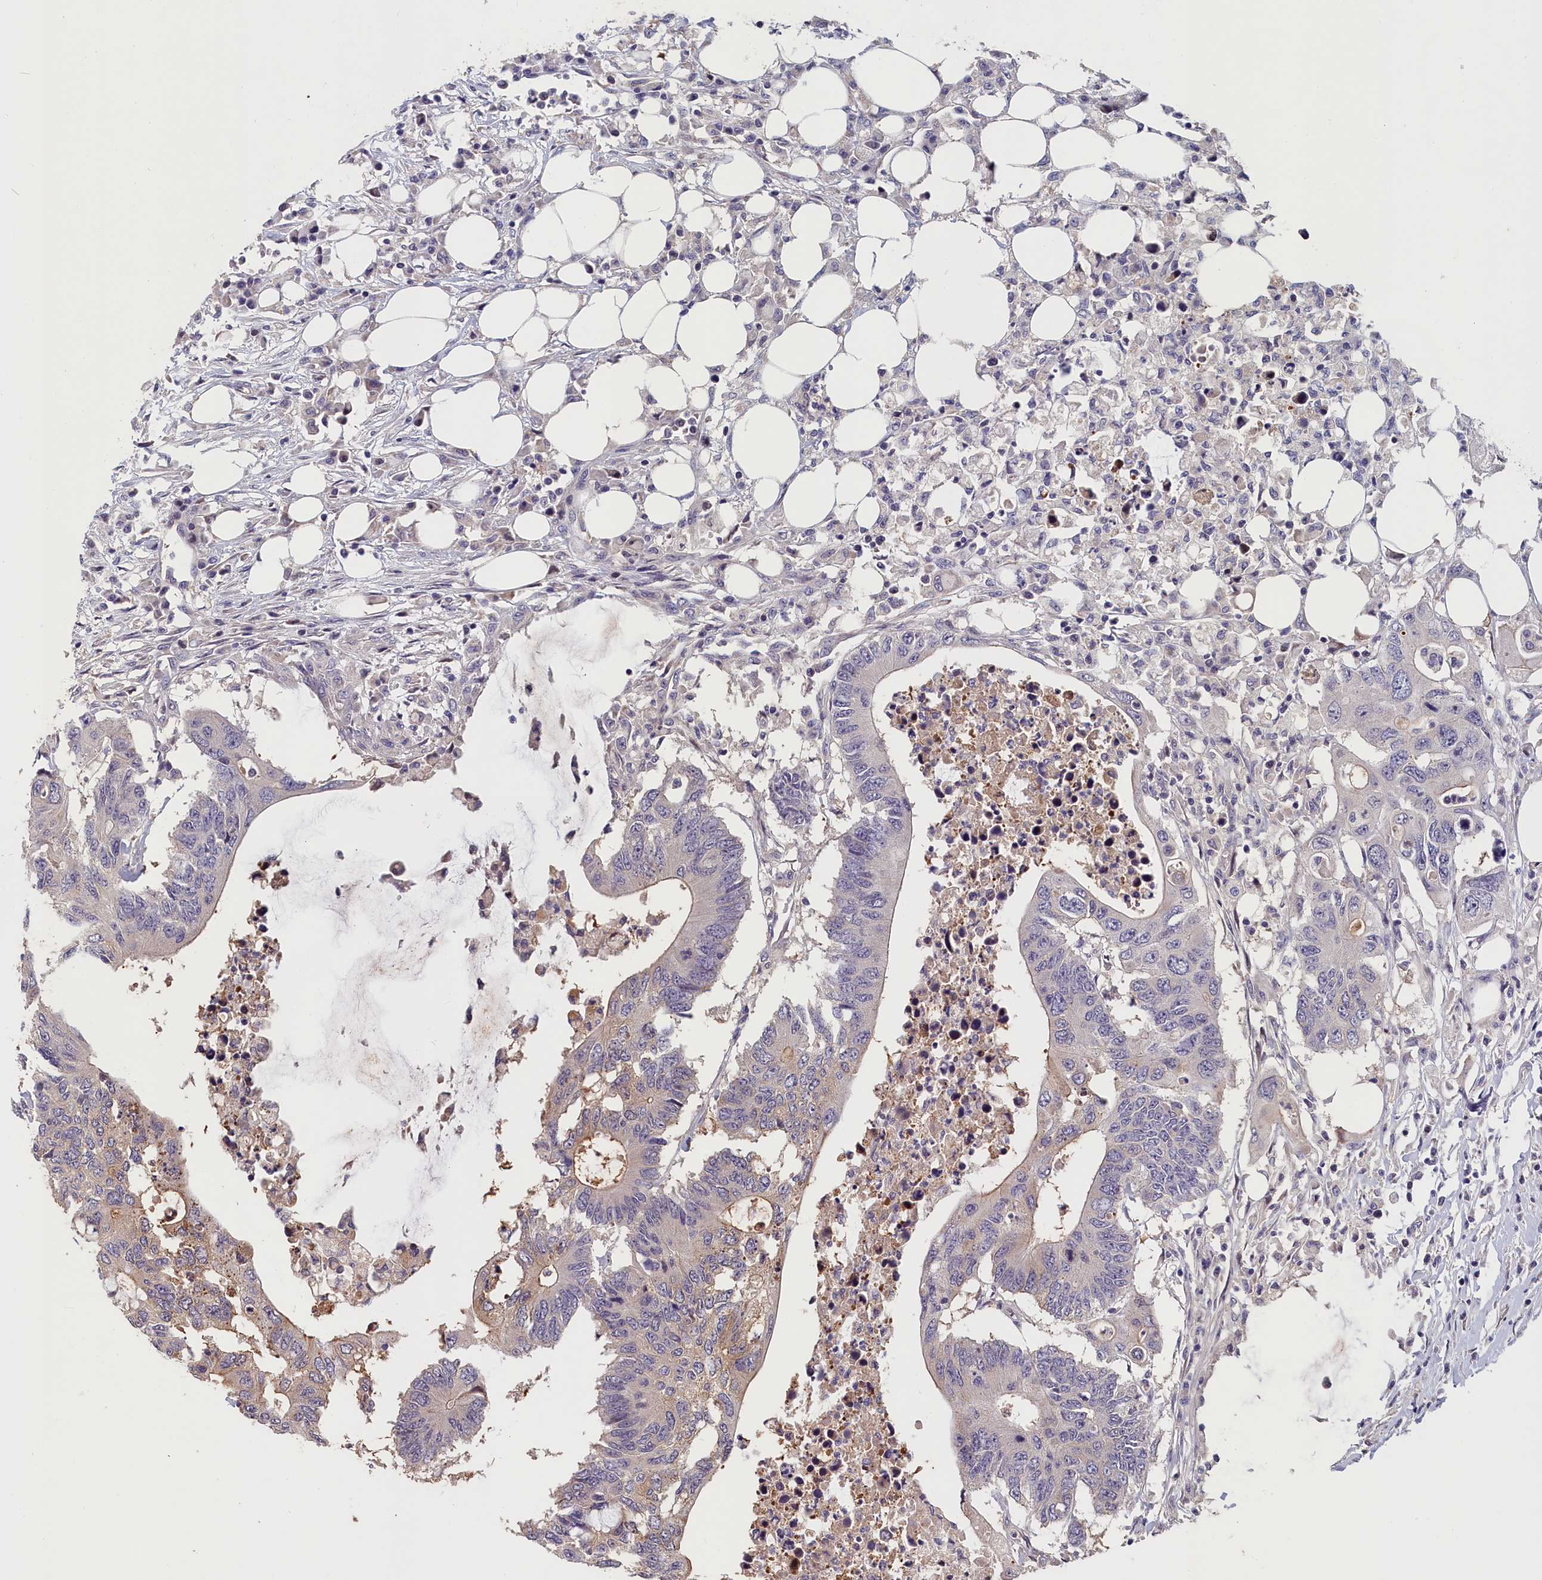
{"staining": {"intensity": "negative", "quantity": "none", "location": "none"}, "tissue": "colorectal cancer", "cell_type": "Tumor cells", "image_type": "cancer", "snomed": [{"axis": "morphology", "description": "Adenocarcinoma, NOS"}, {"axis": "topography", "description": "Colon"}], "caption": "Micrograph shows no protein expression in tumor cells of colorectal cancer (adenocarcinoma) tissue. (Brightfield microscopy of DAB immunohistochemistry (IHC) at high magnification).", "gene": "TMEM116", "patient": {"sex": "male", "age": 71}}